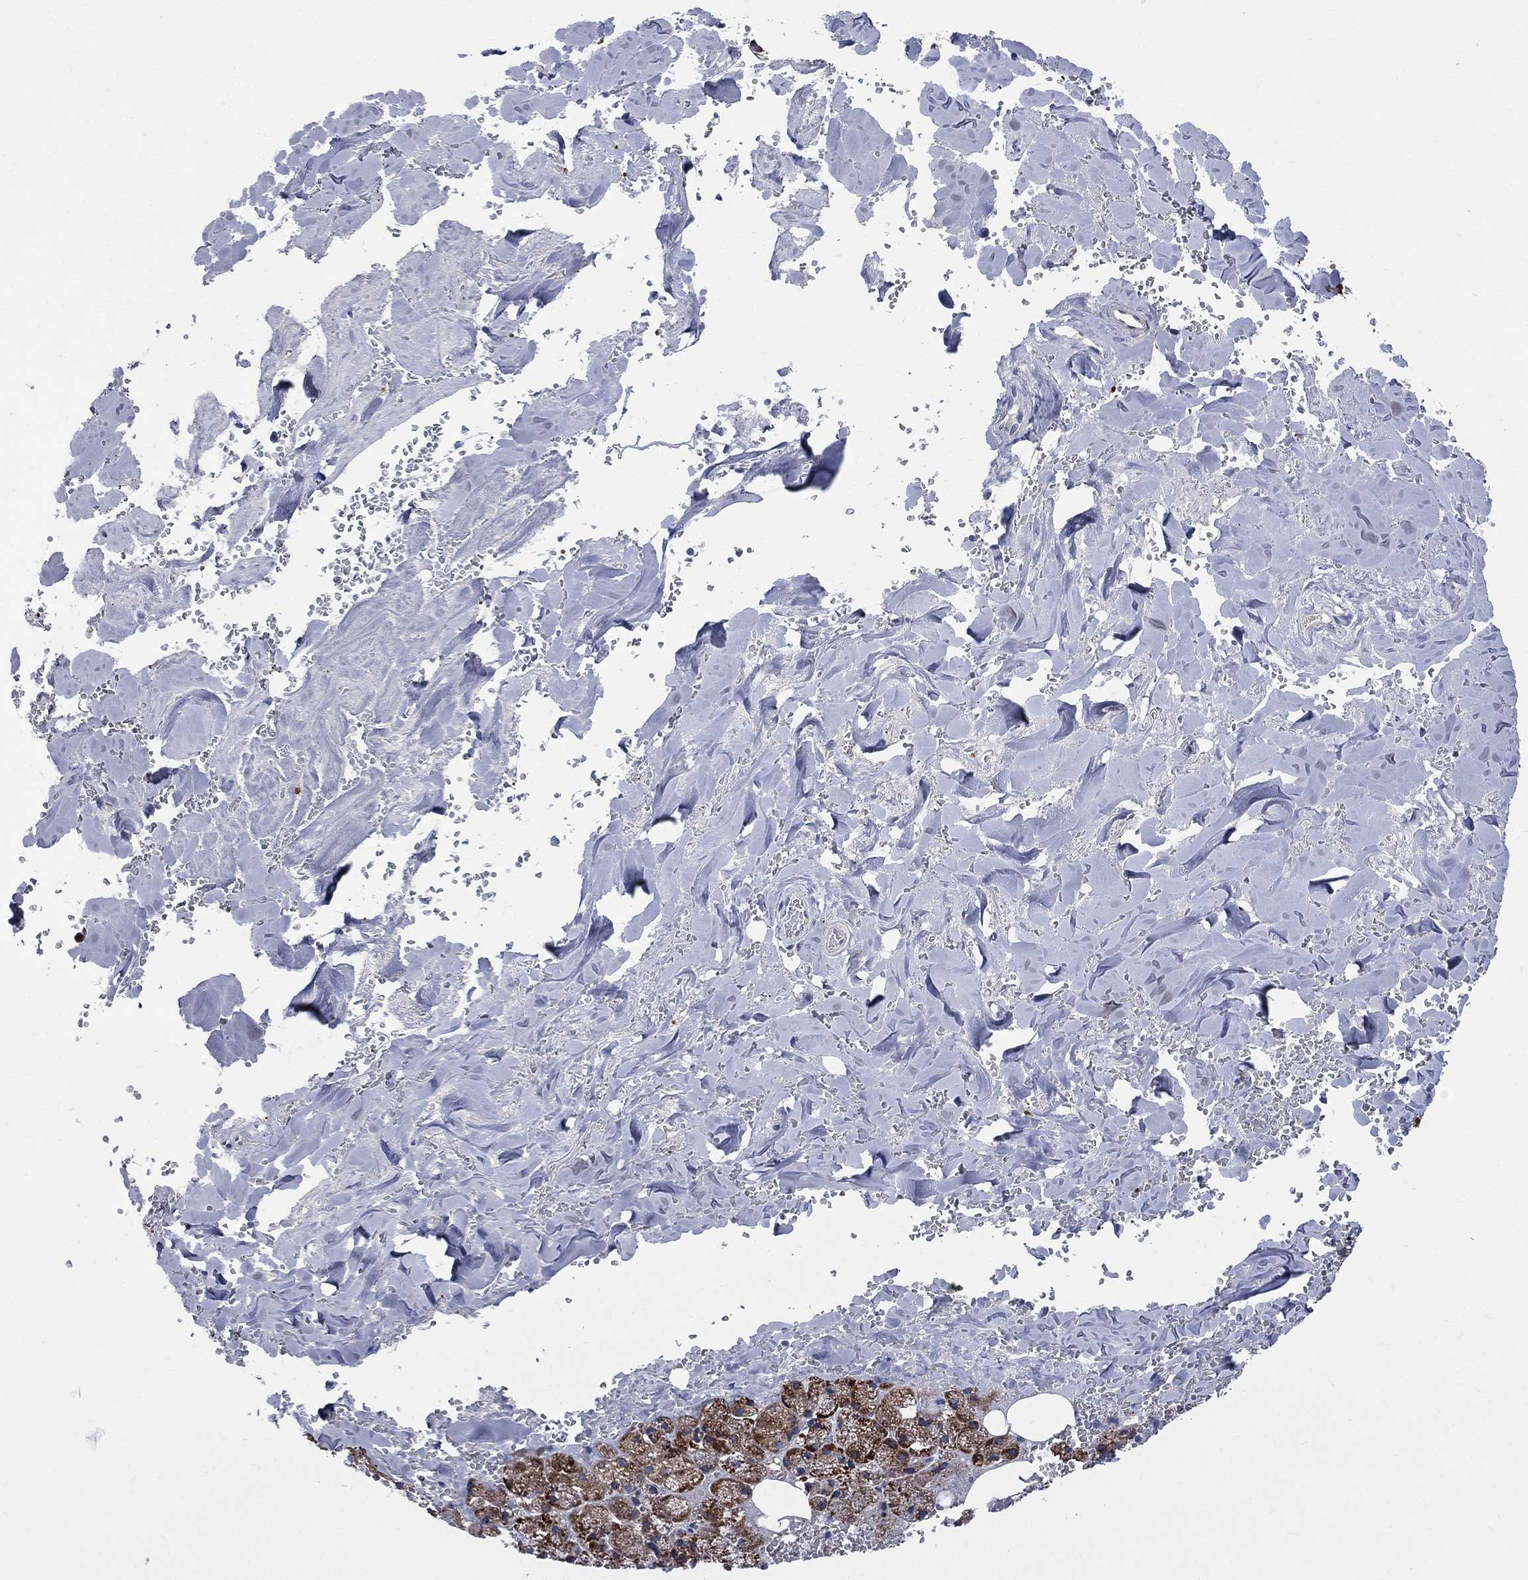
{"staining": {"intensity": "moderate", "quantity": ">75%", "location": "cytoplasmic/membranous"}, "tissue": "salivary gland", "cell_type": "Glandular cells", "image_type": "normal", "snomed": [{"axis": "morphology", "description": "Normal tissue, NOS"}, {"axis": "topography", "description": "Salivary gland"}], "caption": "Immunohistochemical staining of normal salivary gland demonstrates moderate cytoplasmic/membranous protein expression in approximately >75% of glandular cells. (DAB = brown stain, brightfield microscopy at high magnification).", "gene": "CCDC159", "patient": {"sex": "male", "age": 38}}